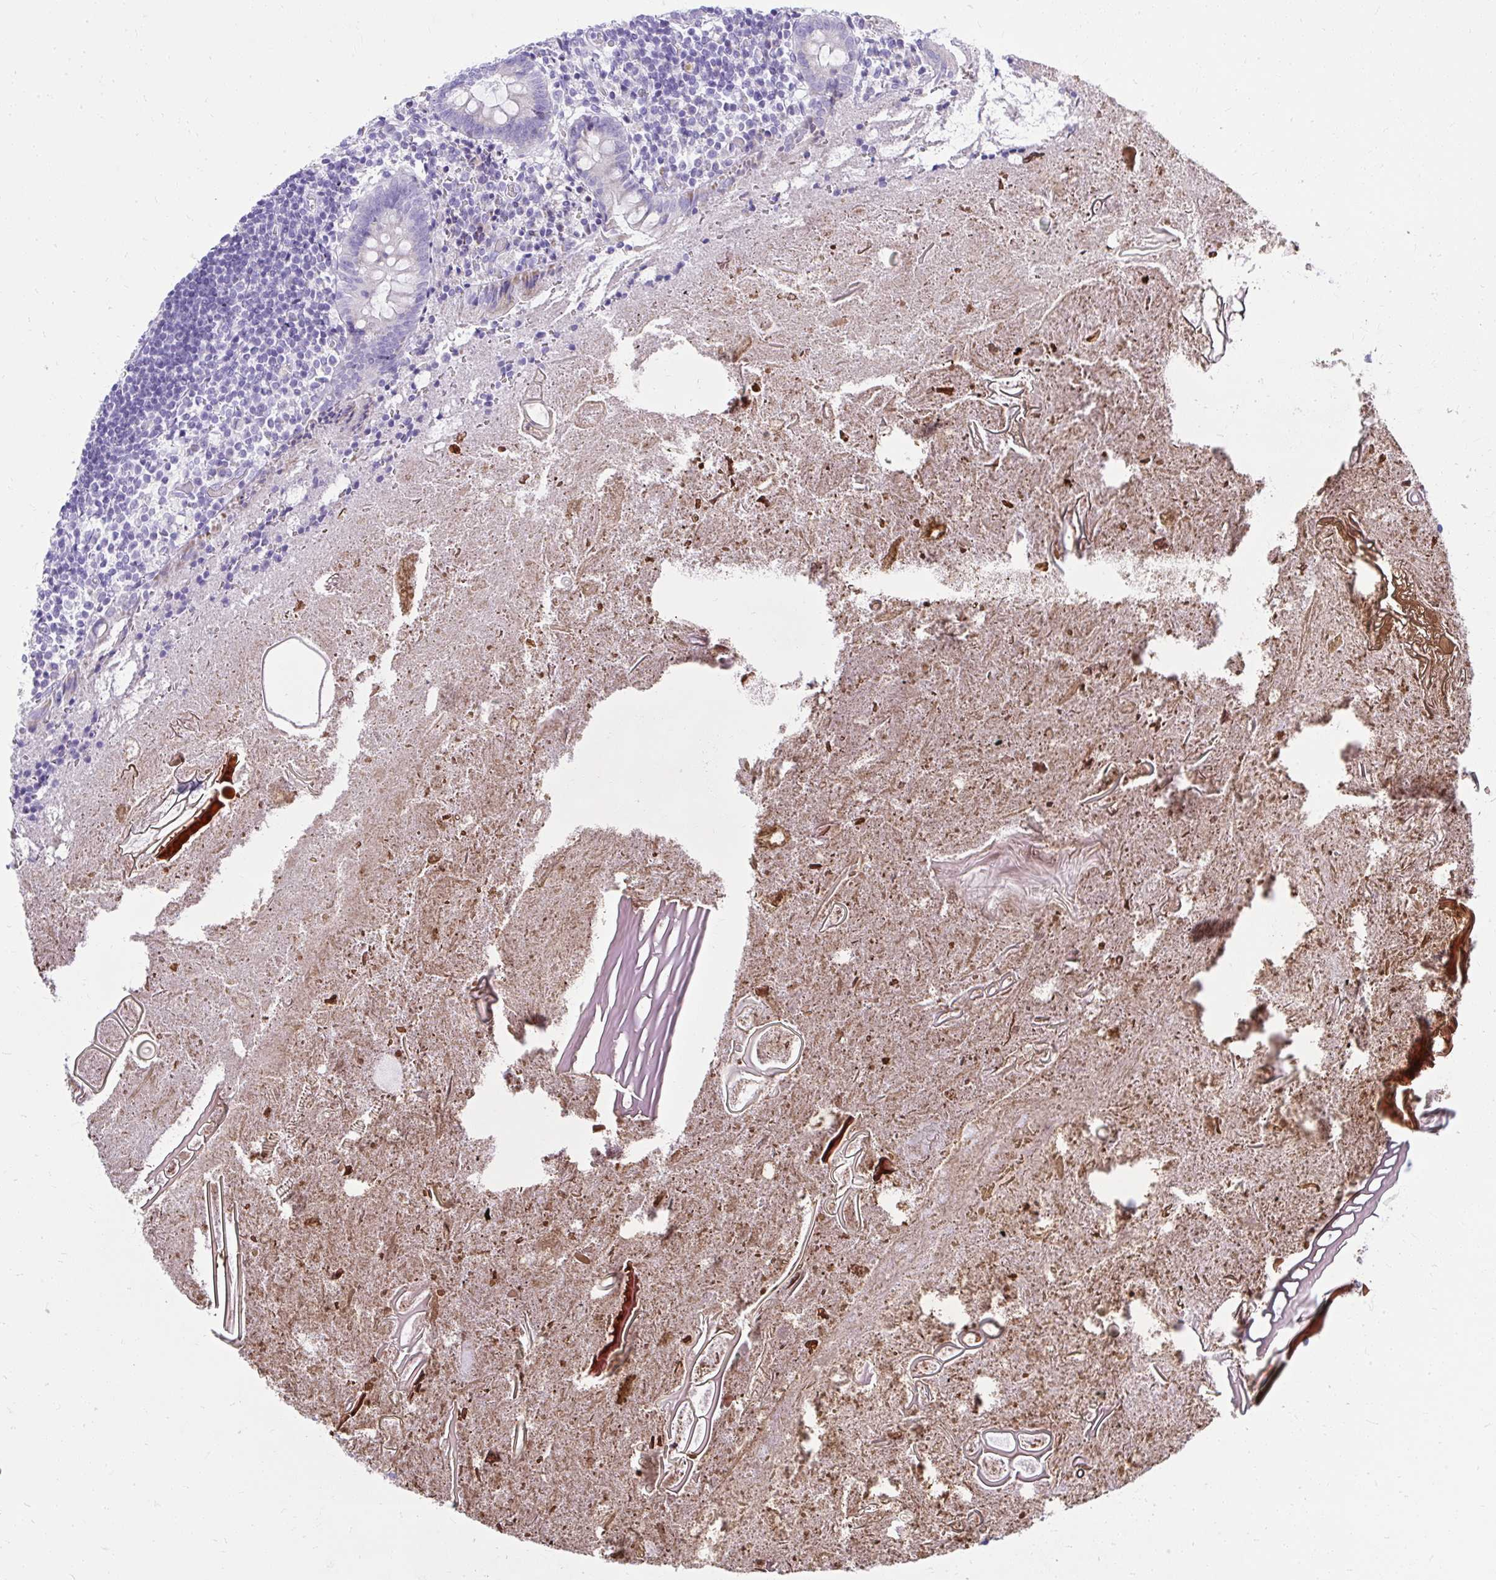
{"staining": {"intensity": "moderate", "quantity": "<25%", "location": "cytoplasmic/membranous"}, "tissue": "appendix", "cell_type": "Glandular cells", "image_type": "normal", "snomed": [{"axis": "morphology", "description": "Normal tissue, NOS"}, {"axis": "topography", "description": "Appendix"}], "caption": "DAB (3,3'-diaminobenzidine) immunohistochemical staining of normal appendix exhibits moderate cytoplasmic/membranous protein positivity in about <25% of glandular cells.", "gene": "BCL6B", "patient": {"sex": "female", "age": 17}}